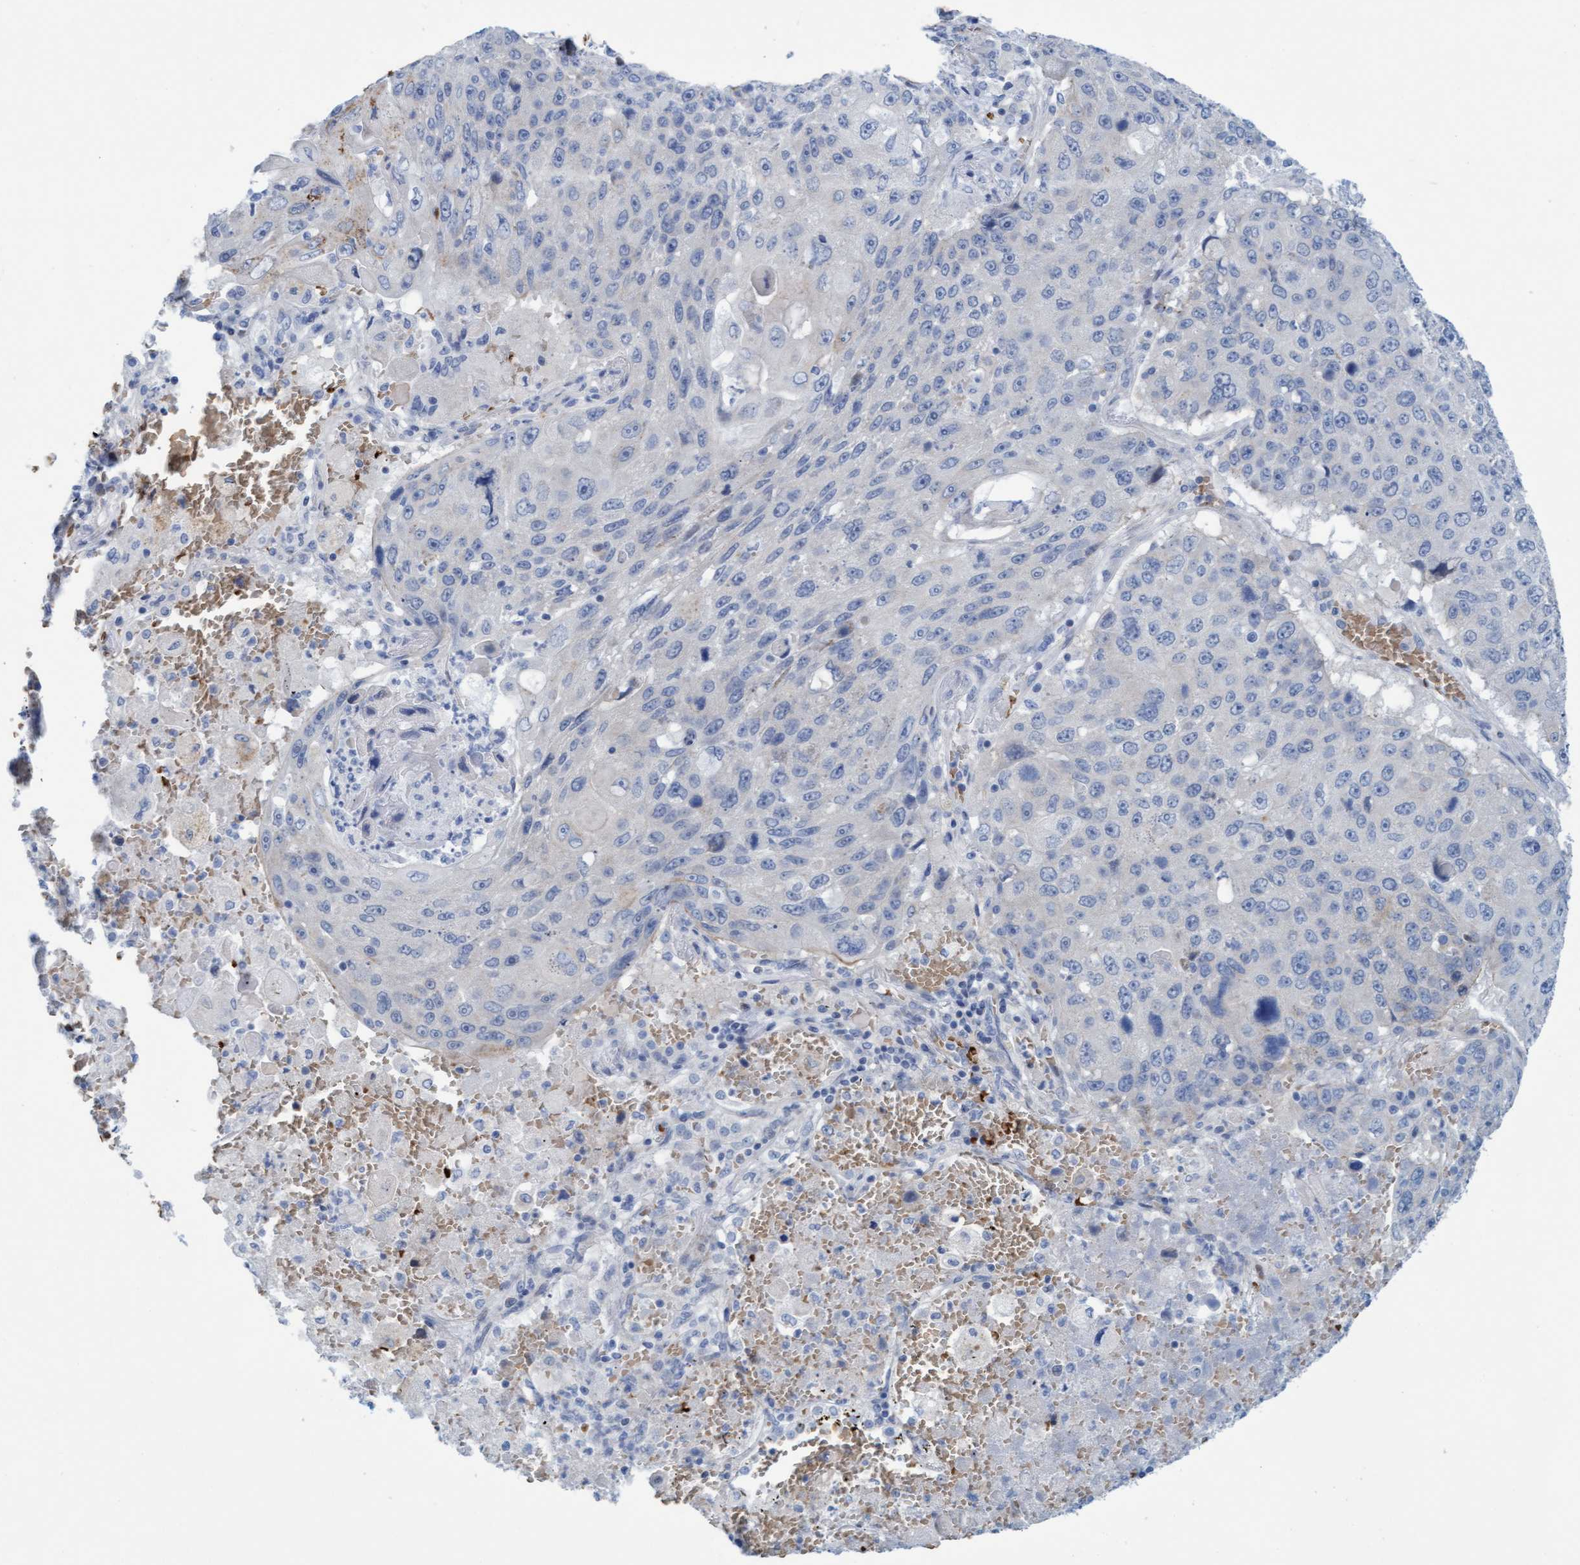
{"staining": {"intensity": "negative", "quantity": "none", "location": "none"}, "tissue": "lung cancer", "cell_type": "Tumor cells", "image_type": "cancer", "snomed": [{"axis": "morphology", "description": "Squamous cell carcinoma, NOS"}, {"axis": "topography", "description": "Lung"}], "caption": "Photomicrograph shows no significant protein positivity in tumor cells of squamous cell carcinoma (lung).", "gene": "P2RX5", "patient": {"sex": "male", "age": 61}}